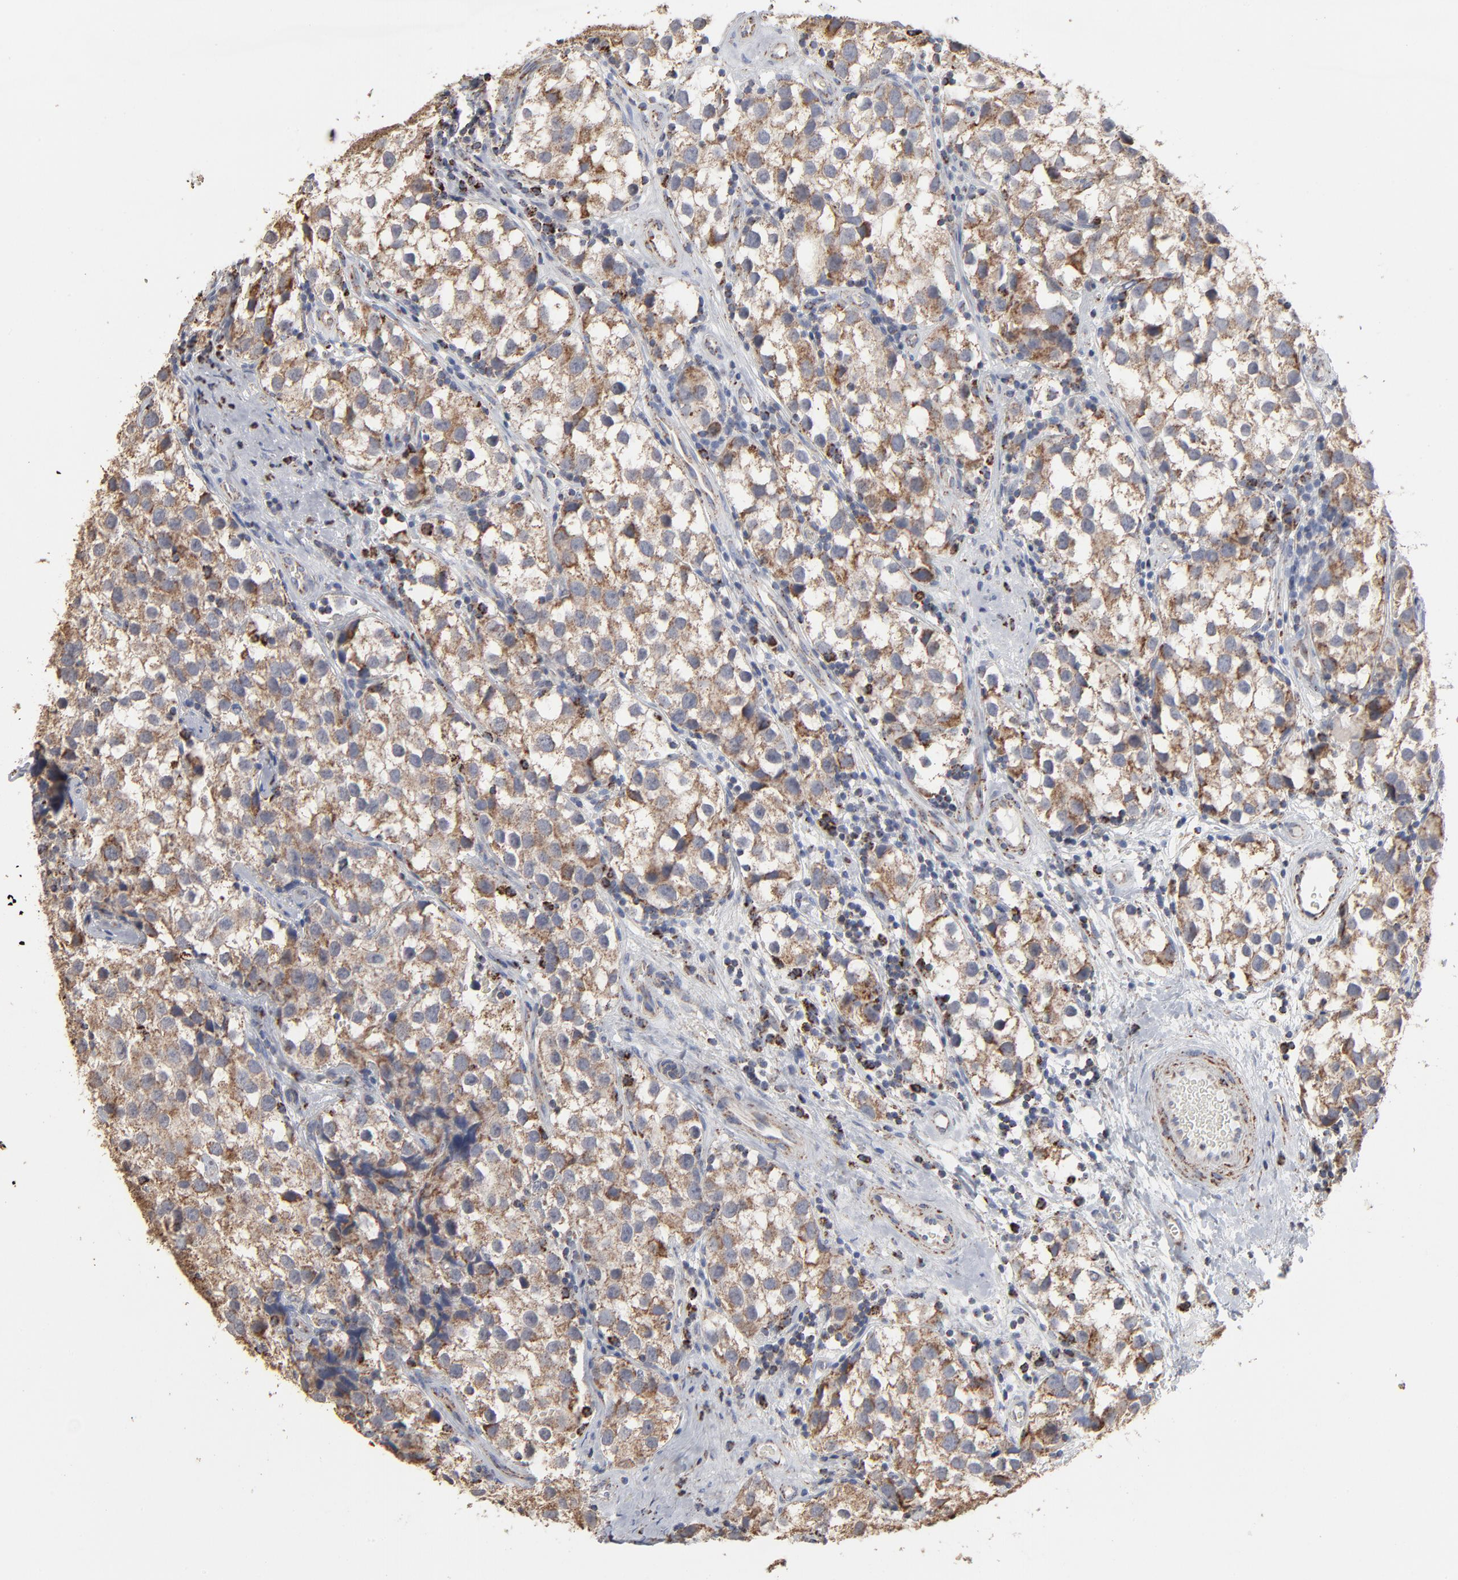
{"staining": {"intensity": "moderate", "quantity": ">75%", "location": "cytoplasmic/membranous"}, "tissue": "testis cancer", "cell_type": "Tumor cells", "image_type": "cancer", "snomed": [{"axis": "morphology", "description": "Seminoma, NOS"}, {"axis": "topography", "description": "Testis"}], "caption": "Brown immunohistochemical staining in human testis cancer (seminoma) reveals moderate cytoplasmic/membranous staining in about >75% of tumor cells.", "gene": "UQCRC1", "patient": {"sex": "male", "age": 39}}